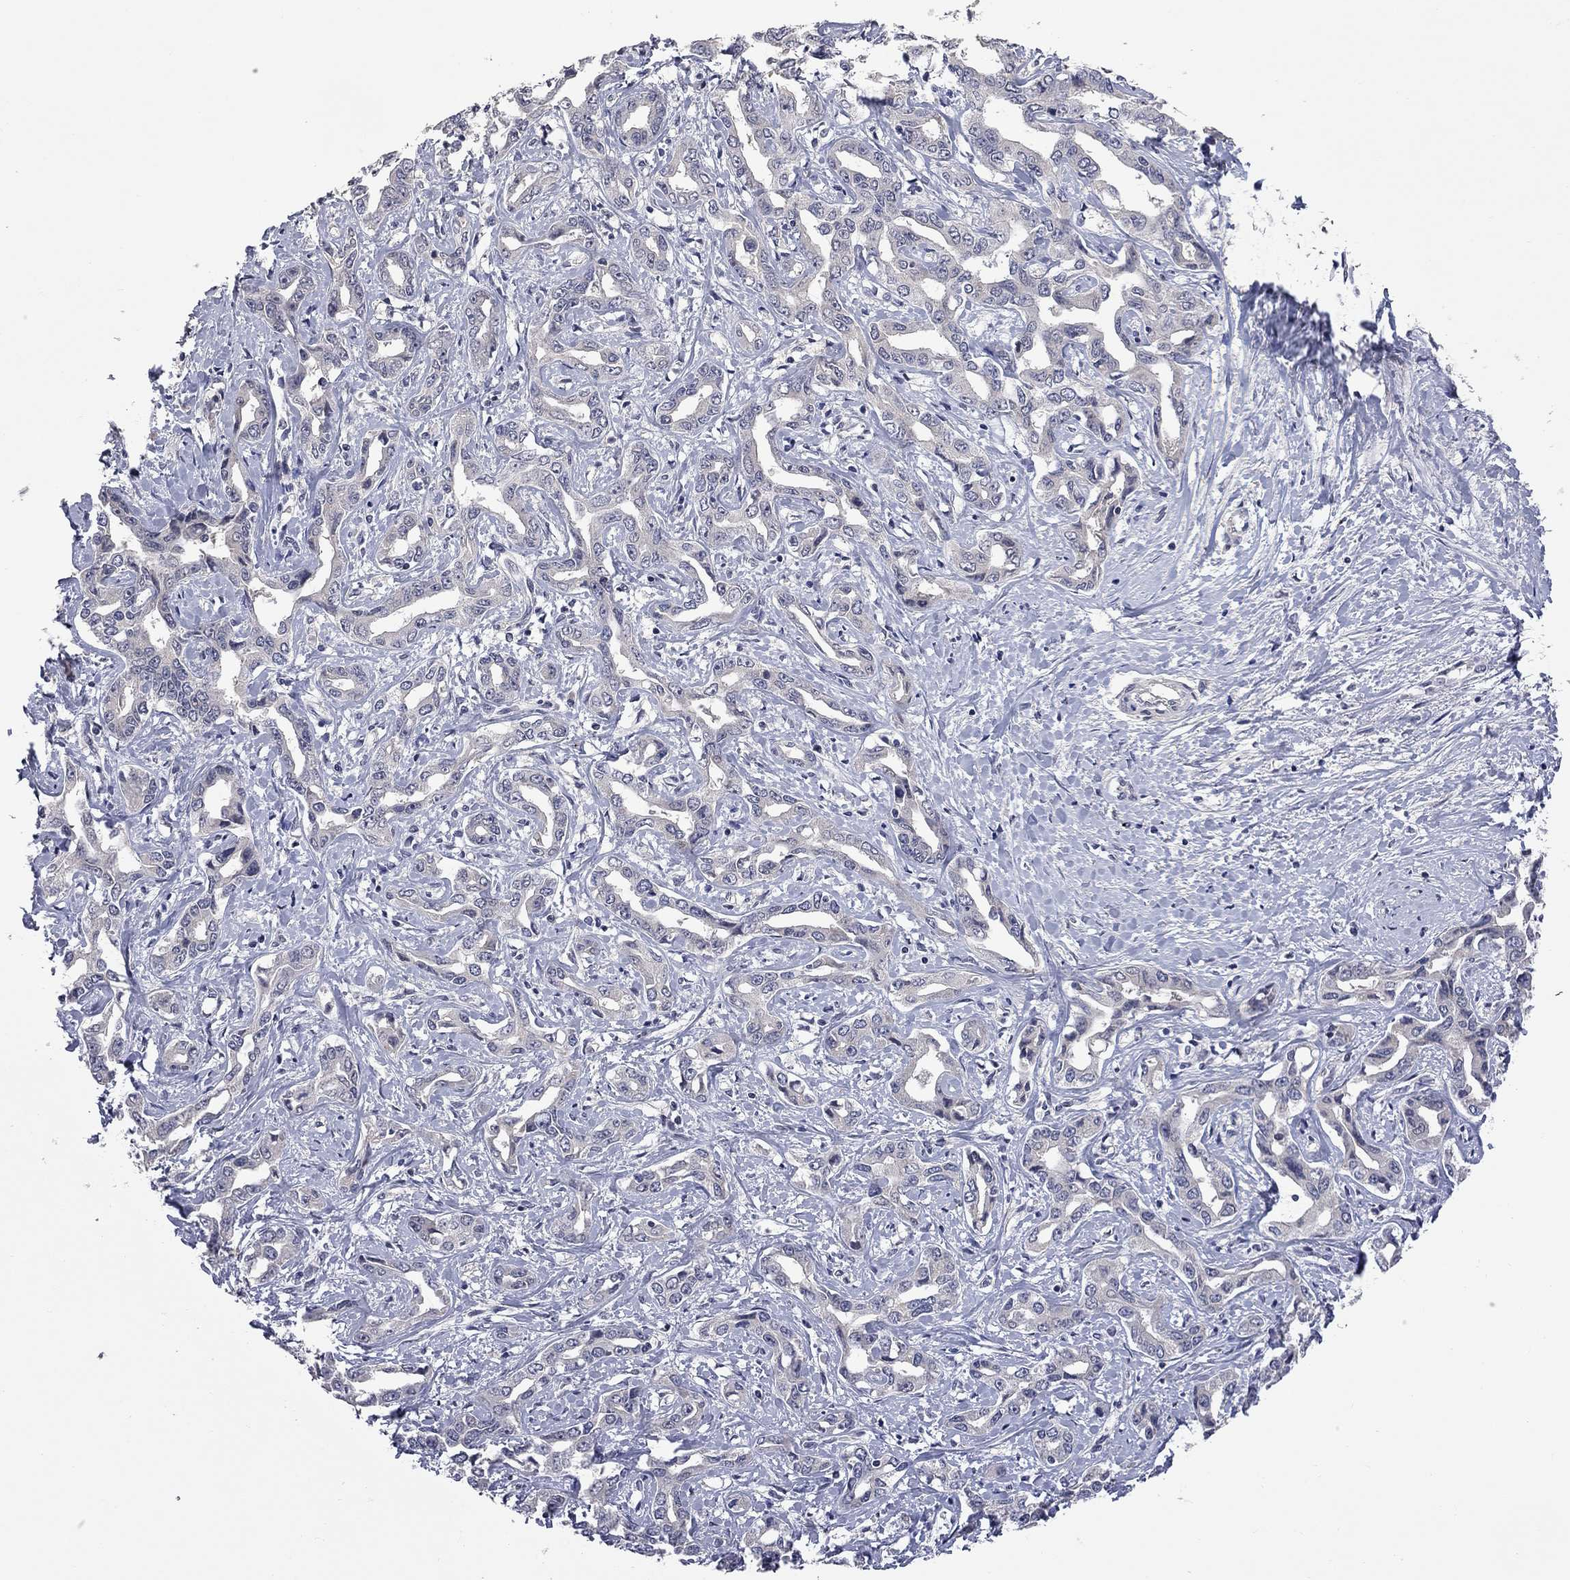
{"staining": {"intensity": "negative", "quantity": "none", "location": "none"}, "tissue": "liver cancer", "cell_type": "Tumor cells", "image_type": "cancer", "snomed": [{"axis": "morphology", "description": "Cholangiocarcinoma"}, {"axis": "topography", "description": "Liver"}], "caption": "Immunohistochemistry (IHC) micrograph of neoplastic tissue: human cholangiocarcinoma (liver) stained with DAB demonstrates no significant protein staining in tumor cells.", "gene": "FABP12", "patient": {"sex": "male", "age": 59}}